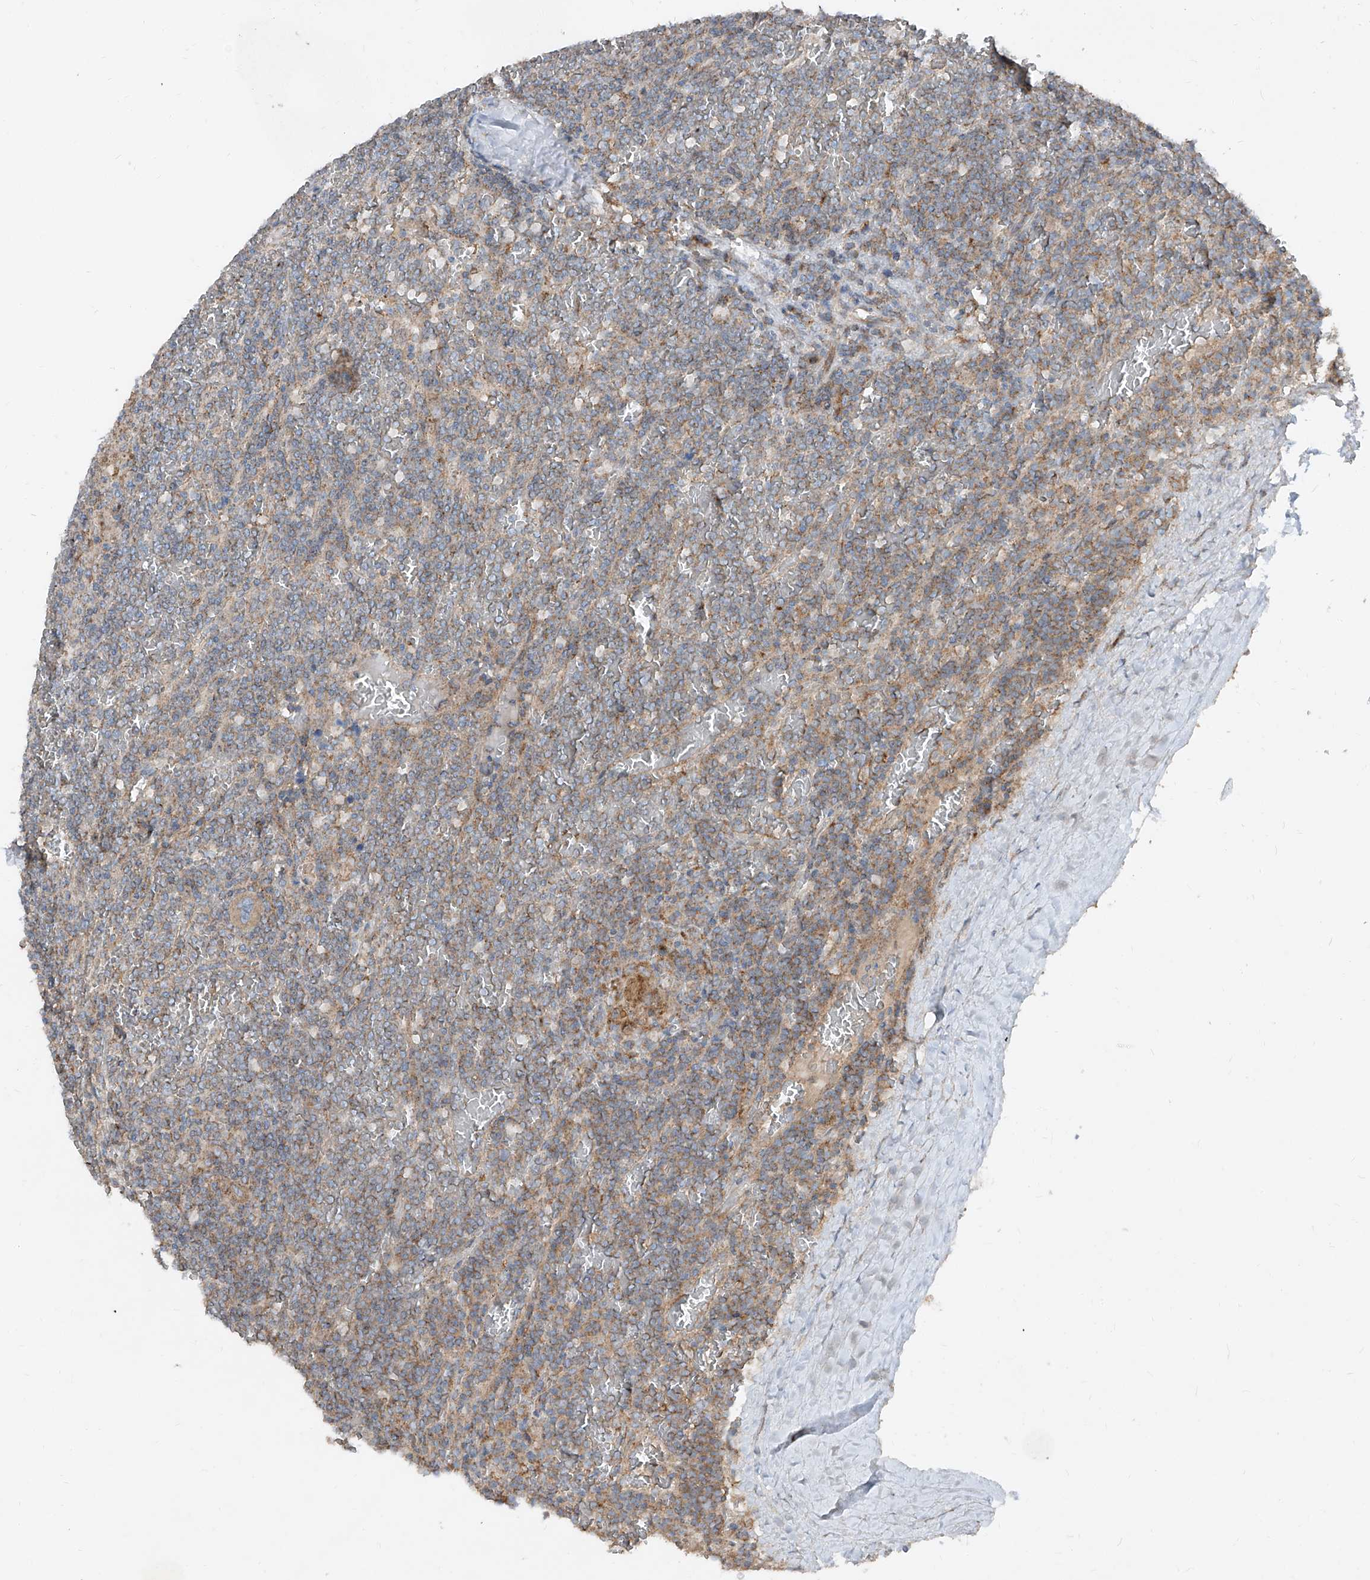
{"staining": {"intensity": "moderate", "quantity": ">75%", "location": "cytoplasmic/membranous"}, "tissue": "lymphoma", "cell_type": "Tumor cells", "image_type": "cancer", "snomed": [{"axis": "morphology", "description": "Malignant lymphoma, non-Hodgkin's type, Low grade"}, {"axis": "topography", "description": "Spleen"}], "caption": "Protein staining of low-grade malignant lymphoma, non-Hodgkin's type tissue reveals moderate cytoplasmic/membranous staining in about >75% of tumor cells.", "gene": "ABCD3", "patient": {"sex": "female", "age": 19}}